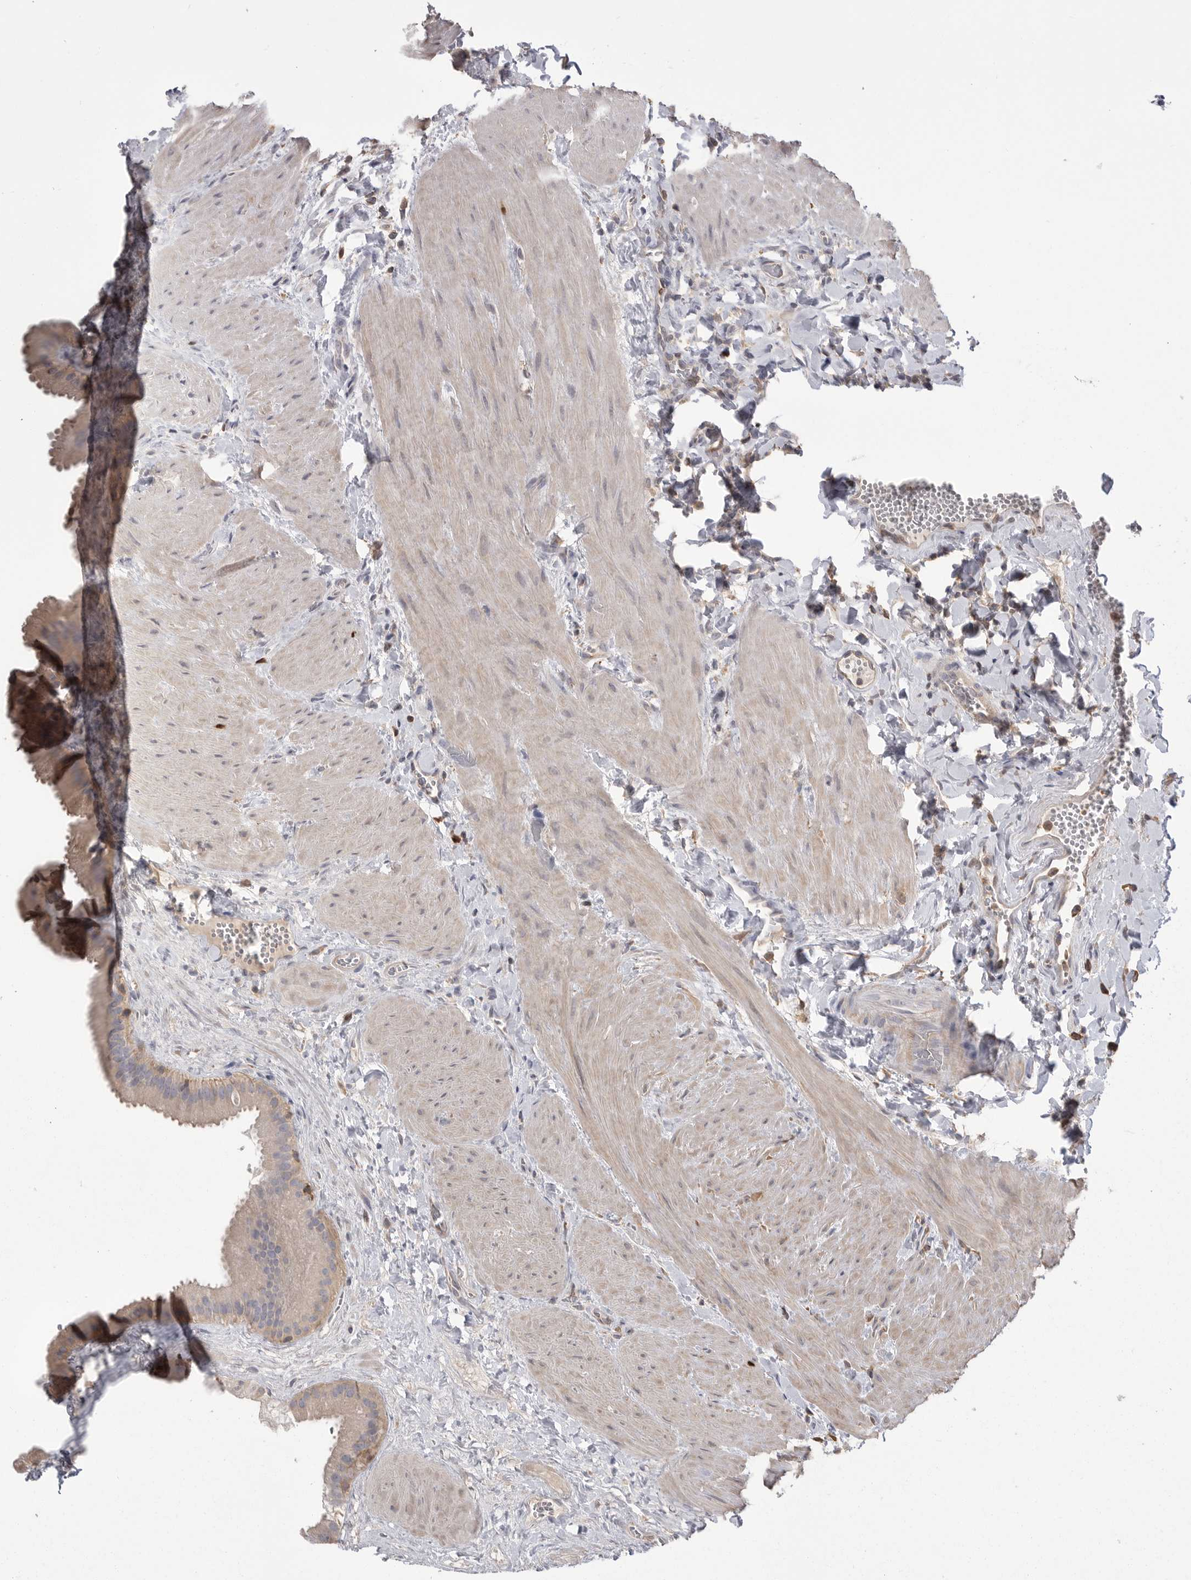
{"staining": {"intensity": "weak", "quantity": ">75%", "location": "cytoplasmic/membranous"}, "tissue": "gallbladder", "cell_type": "Glandular cells", "image_type": "normal", "snomed": [{"axis": "morphology", "description": "Normal tissue, NOS"}, {"axis": "topography", "description": "Gallbladder"}], "caption": "A brown stain highlights weak cytoplasmic/membranous staining of a protein in glandular cells of benign gallbladder.", "gene": "TOP2A", "patient": {"sex": "male", "age": 55}}